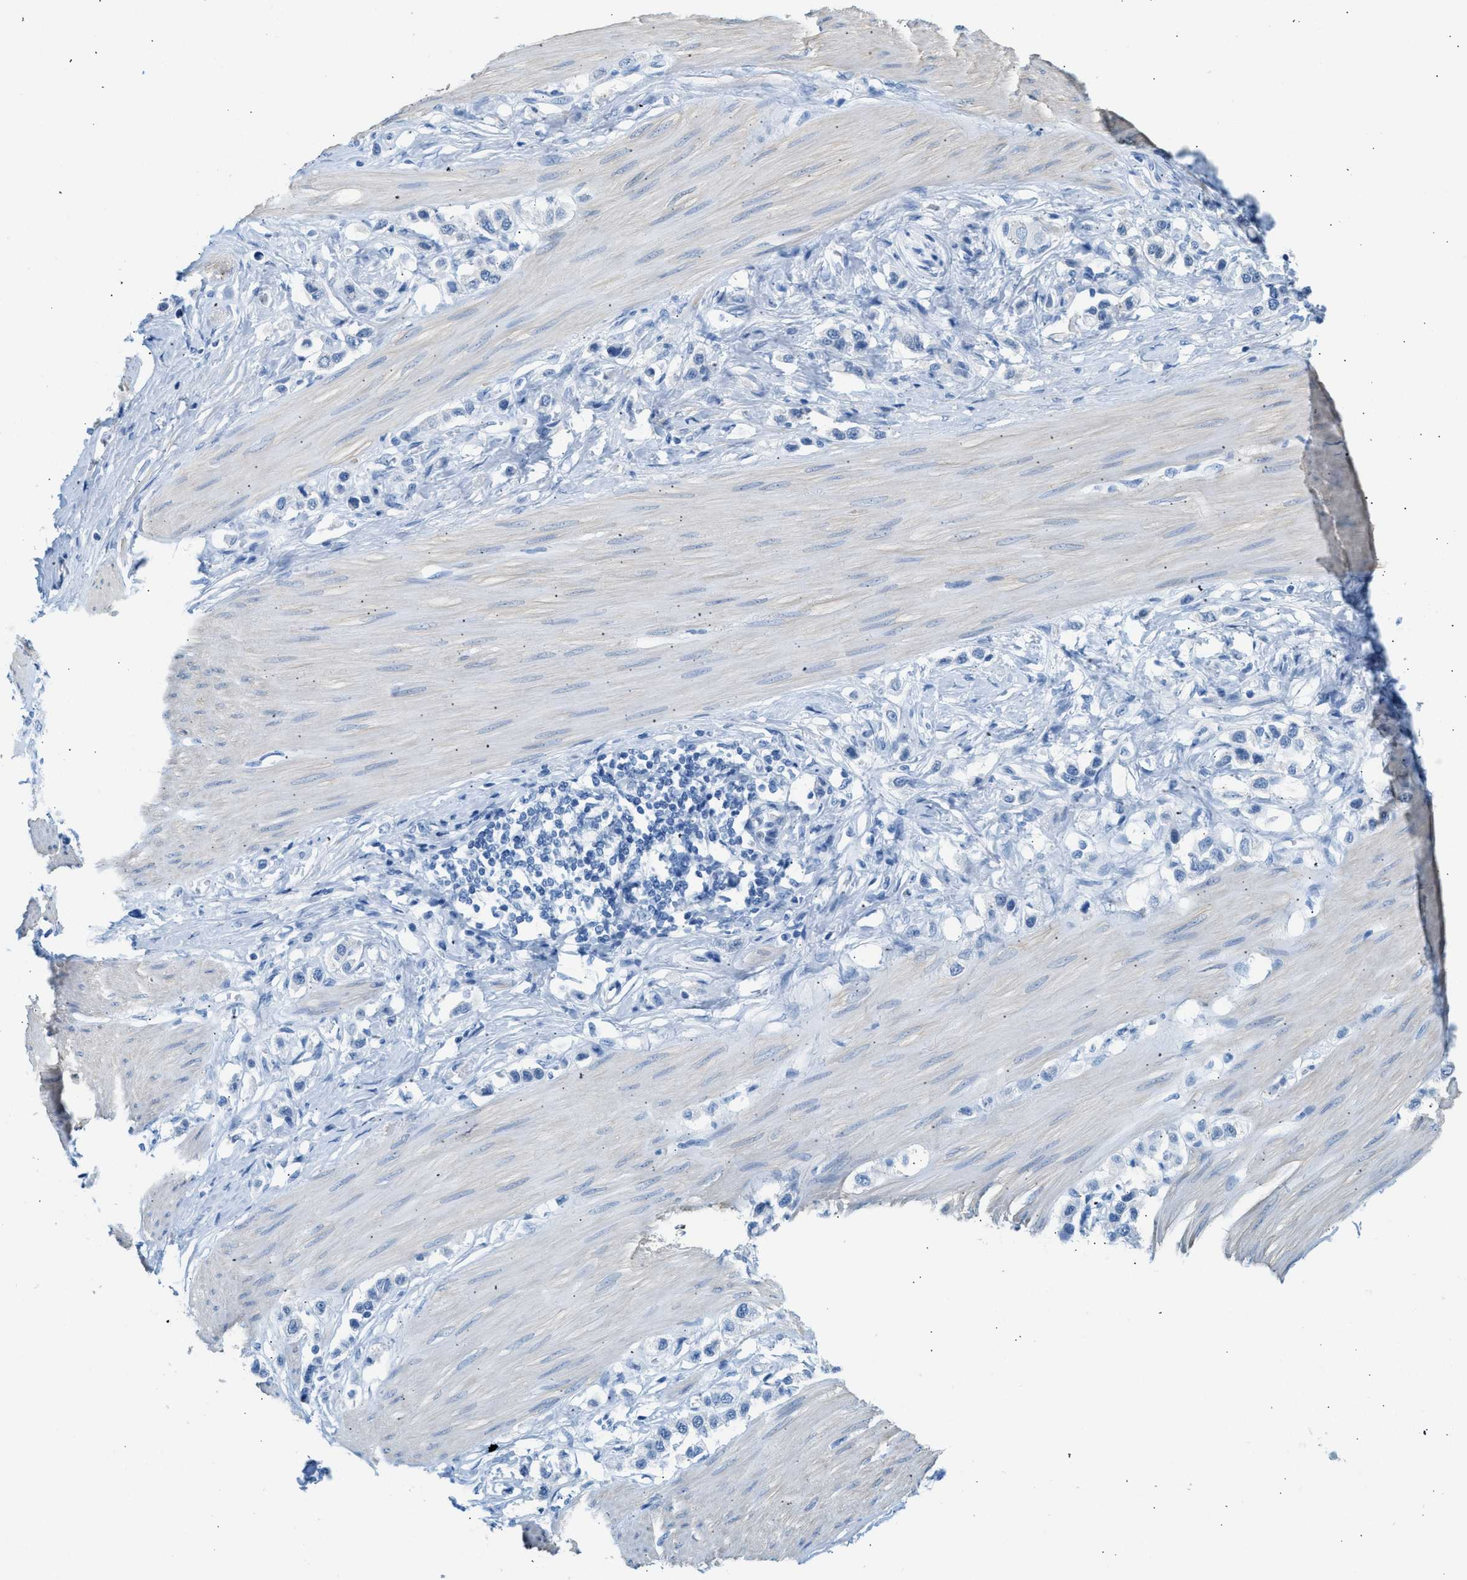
{"staining": {"intensity": "negative", "quantity": "none", "location": "none"}, "tissue": "stomach cancer", "cell_type": "Tumor cells", "image_type": "cancer", "snomed": [{"axis": "morphology", "description": "Adenocarcinoma, NOS"}, {"axis": "topography", "description": "Stomach"}], "caption": "This is an IHC image of human stomach adenocarcinoma. There is no expression in tumor cells.", "gene": "SPAM1", "patient": {"sex": "female", "age": 65}}